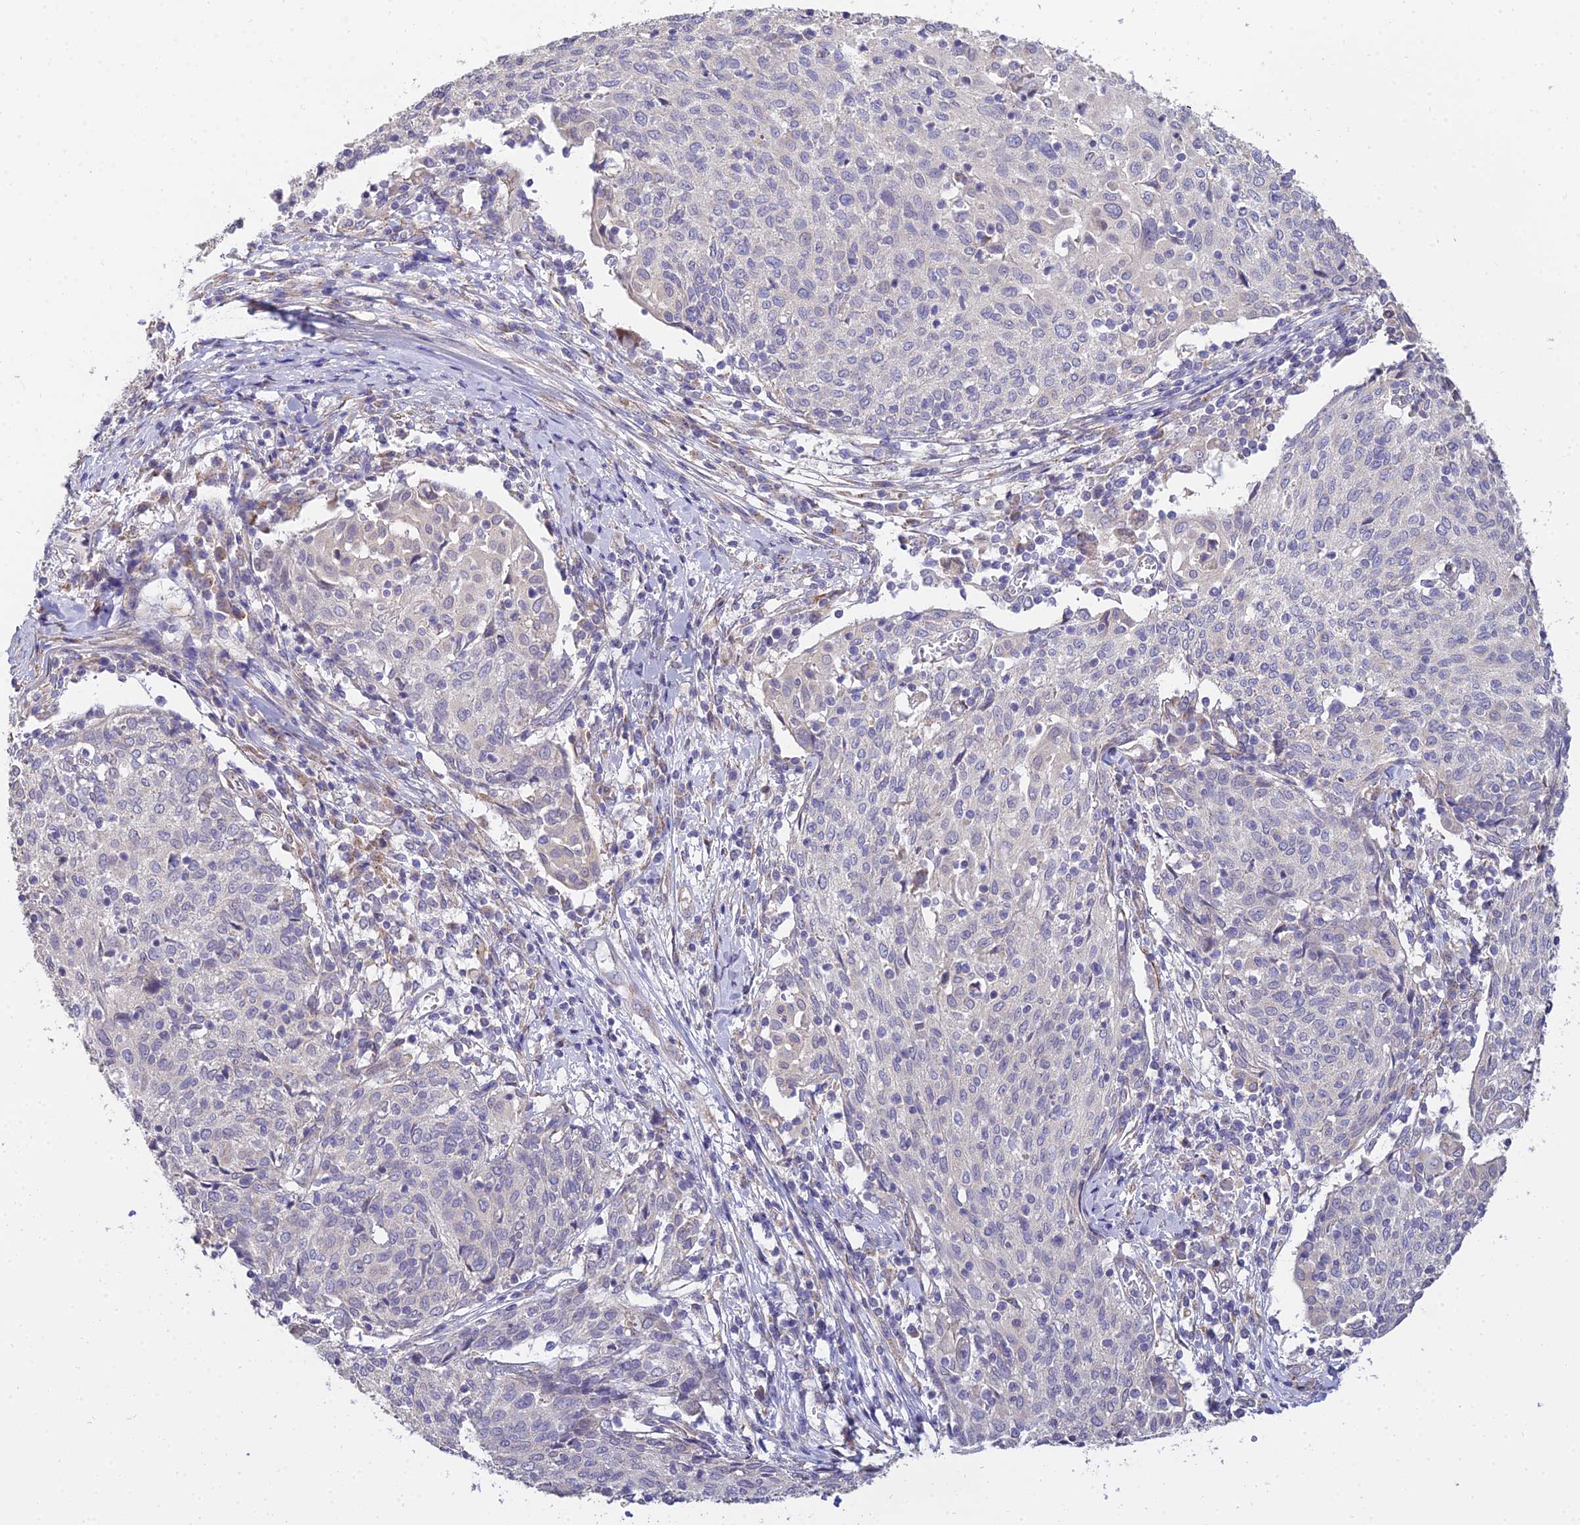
{"staining": {"intensity": "negative", "quantity": "none", "location": "none"}, "tissue": "cervical cancer", "cell_type": "Tumor cells", "image_type": "cancer", "snomed": [{"axis": "morphology", "description": "Squamous cell carcinoma, NOS"}, {"axis": "topography", "description": "Cervix"}], "caption": "IHC image of neoplastic tissue: cervical cancer stained with DAB (3,3'-diaminobenzidine) shows no significant protein staining in tumor cells.", "gene": "ARL8B", "patient": {"sex": "female", "age": 52}}